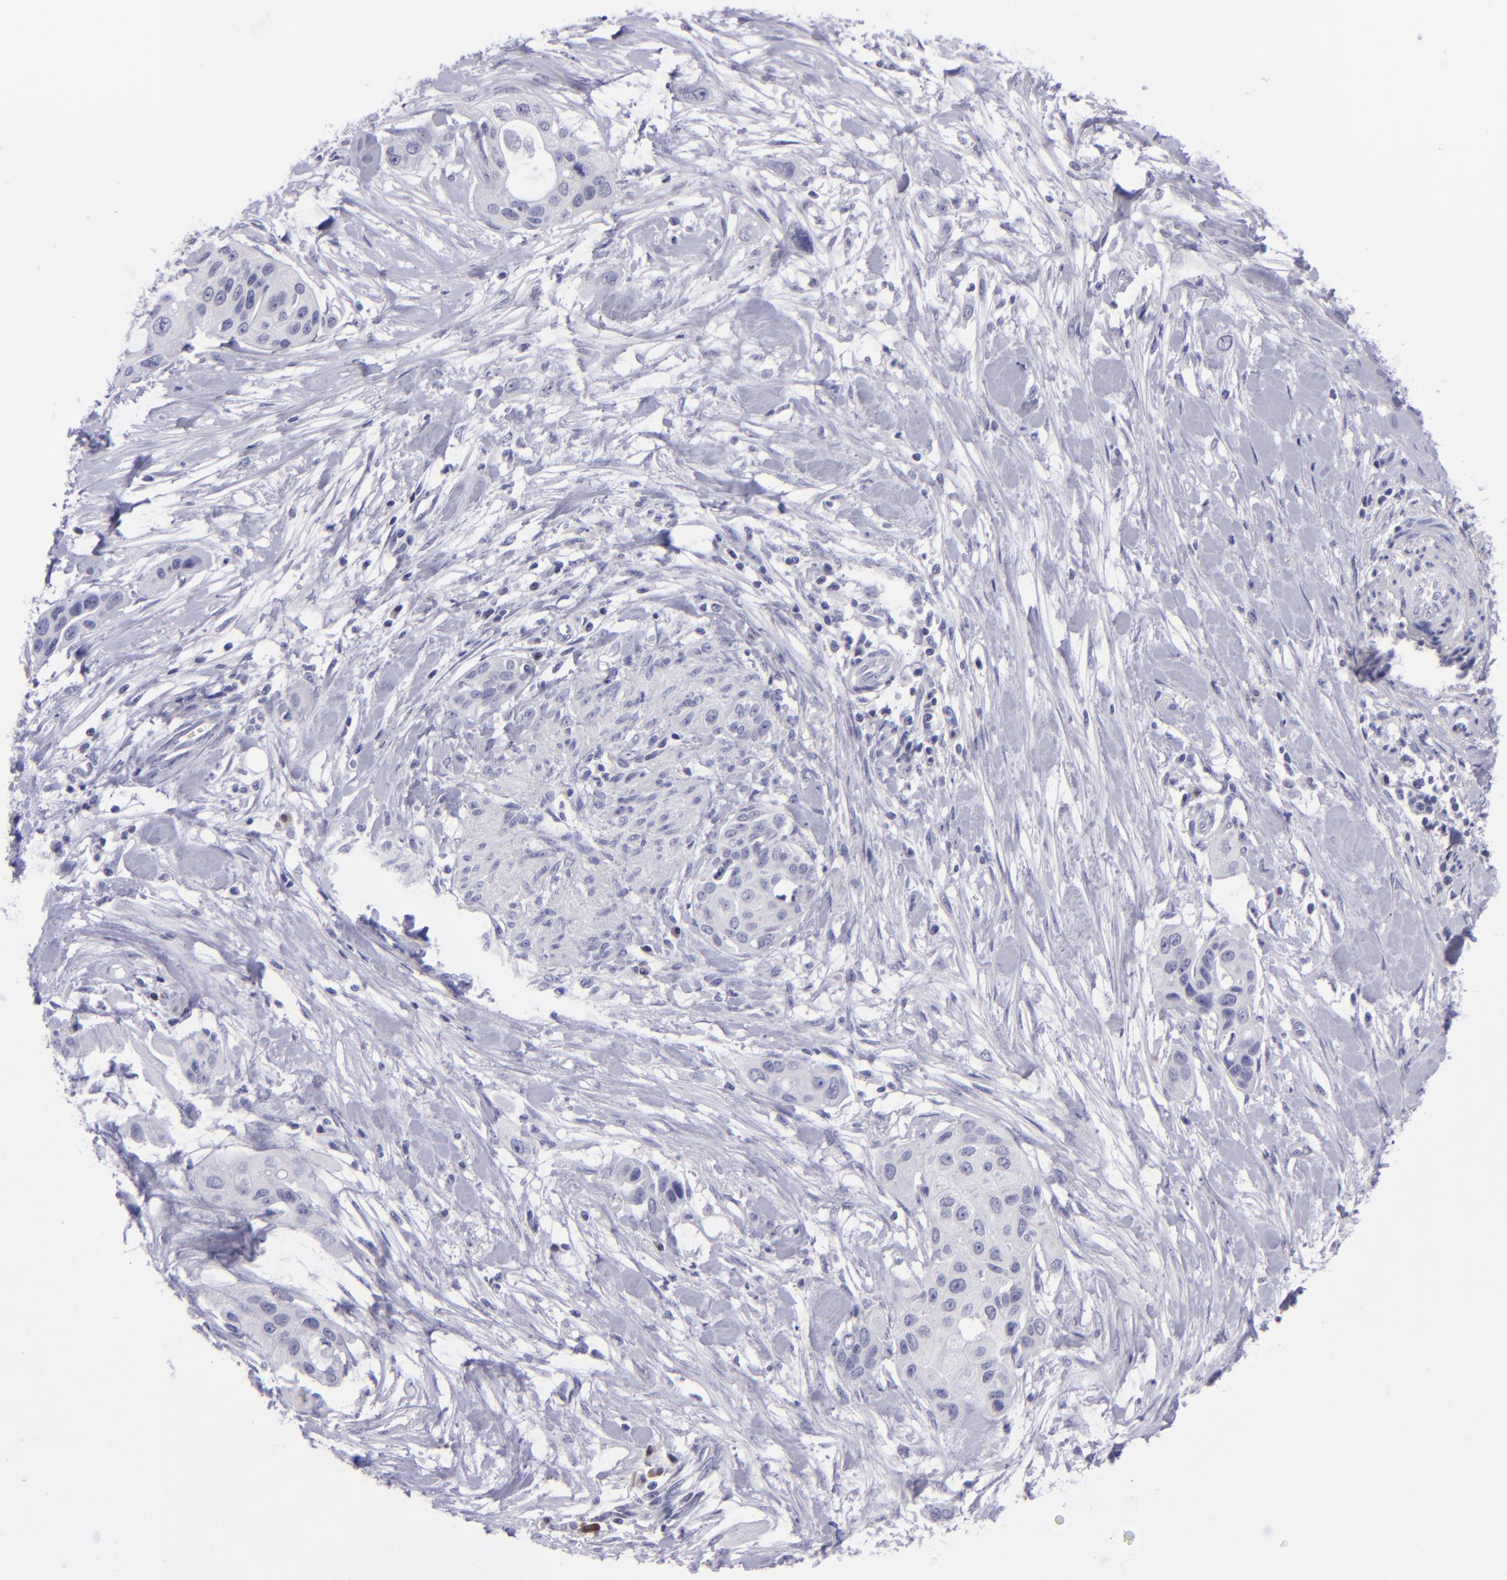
{"staining": {"intensity": "negative", "quantity": "none", "location": "none"}, "tissue": "pancreatic cancer", "cell_type": "Tumor cells", "image_type": "cancer", "snomed": [{"axis": "morphology", "description": "Adenocarcinoma, NOS"}, {"axis": "topography", "description": "Pancreas"}], "caption": "Tumor cells are negative for protein expression in human adenocarcinoma (pancreatic).", "gene": "POU2F2", "patient": {"sex": "female", "age": 60}}